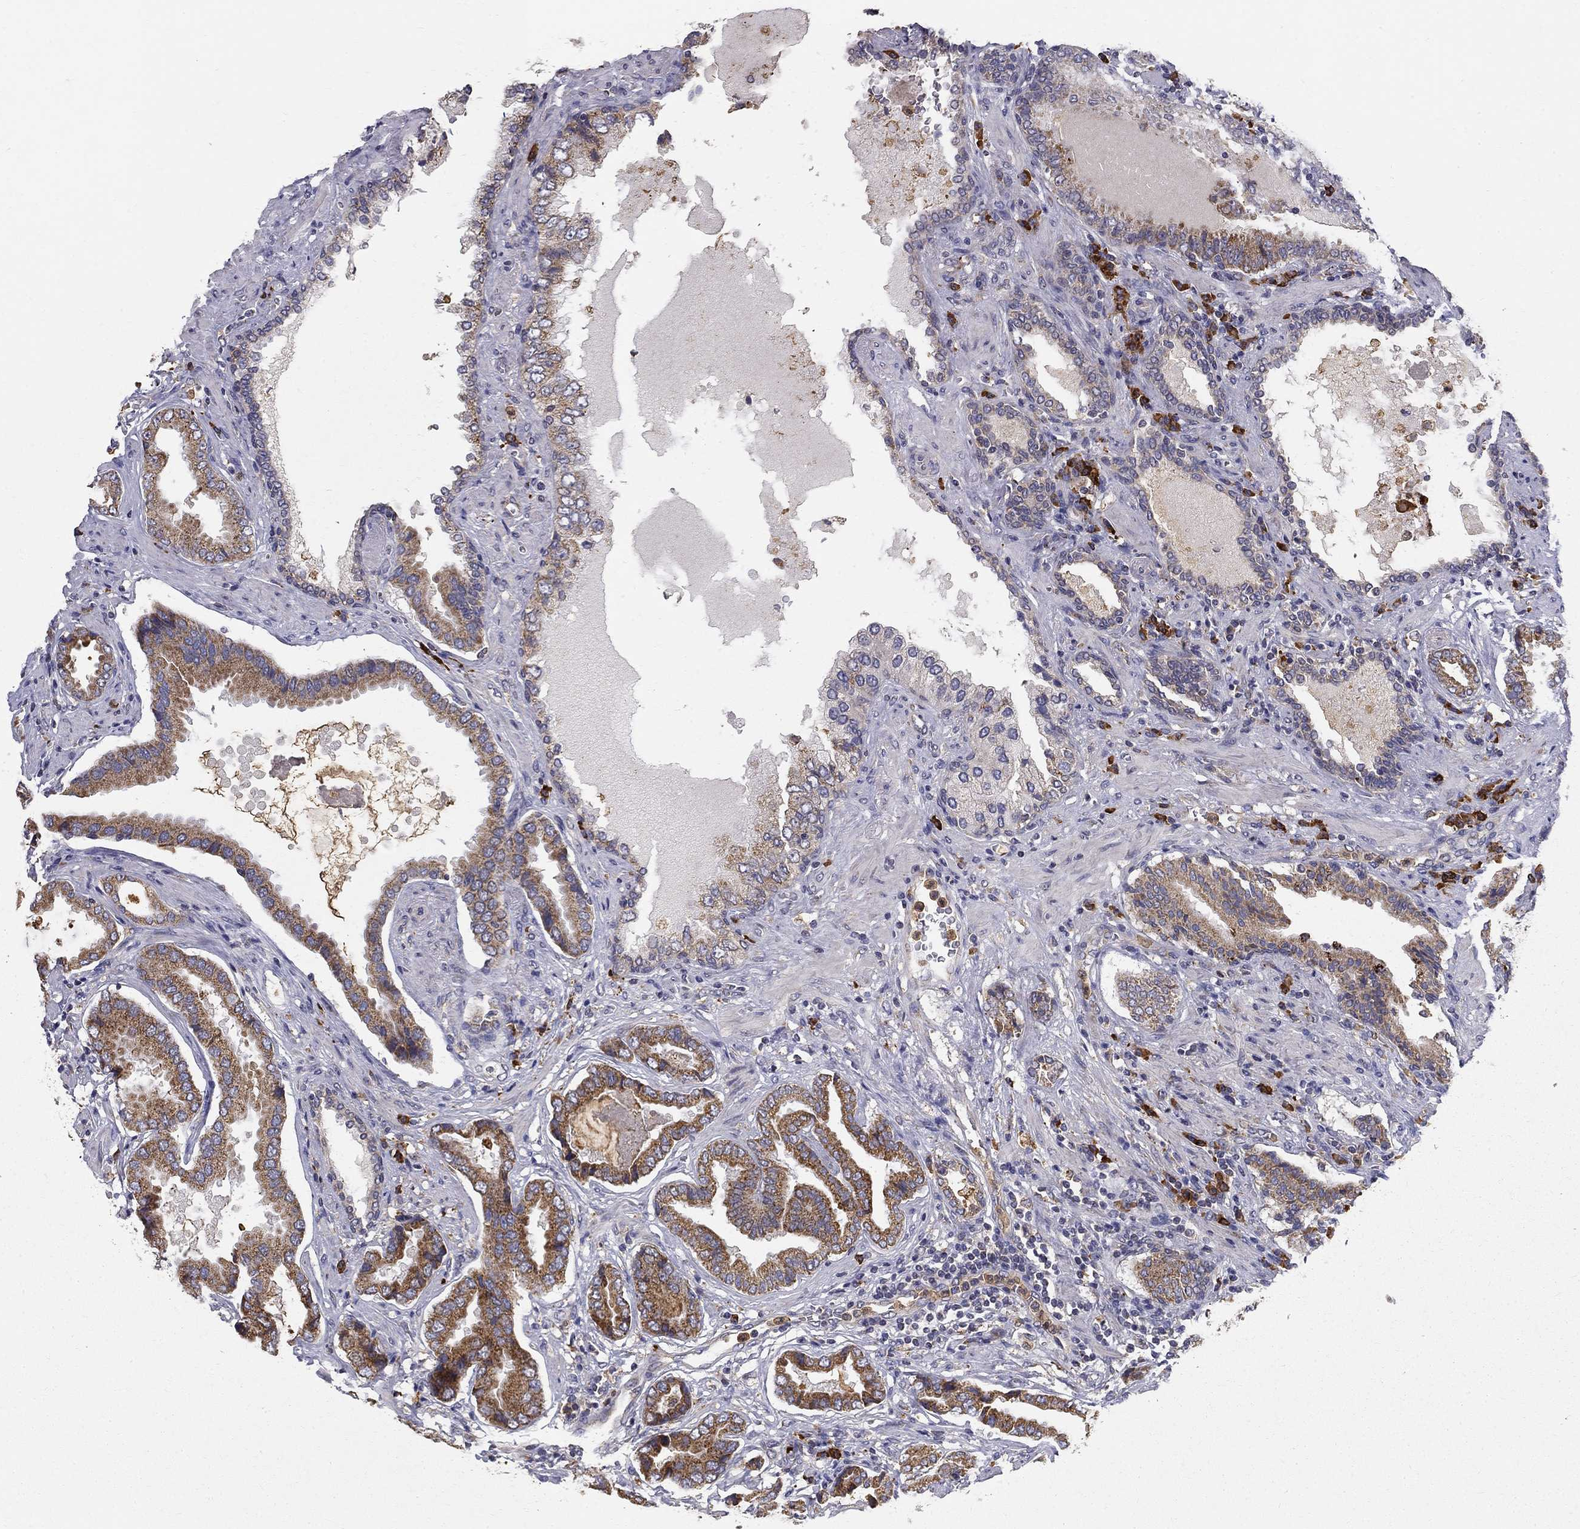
{"staining": {"intensity": "moderate", "quantity": ">75%", "location": "cytoplasmic/membranous"}, "tissue": "prostate cancer", "cell_type": "Tumor cells", "image_type": "cancer", "snomed": [{"axis": "morphology", "description": "Adenocarcinoma, NOS"}, {"axis": "topography", "description": "Prostate"}], "caption": "The photomicrograph reveals a brown stain indicating the presence of a protein in the cytoplasmic/membranous of tumor cells in adenocarcinoma (prostate).", "gene": "PRDX4", "patient": {"sex": "male", "age": 64}}